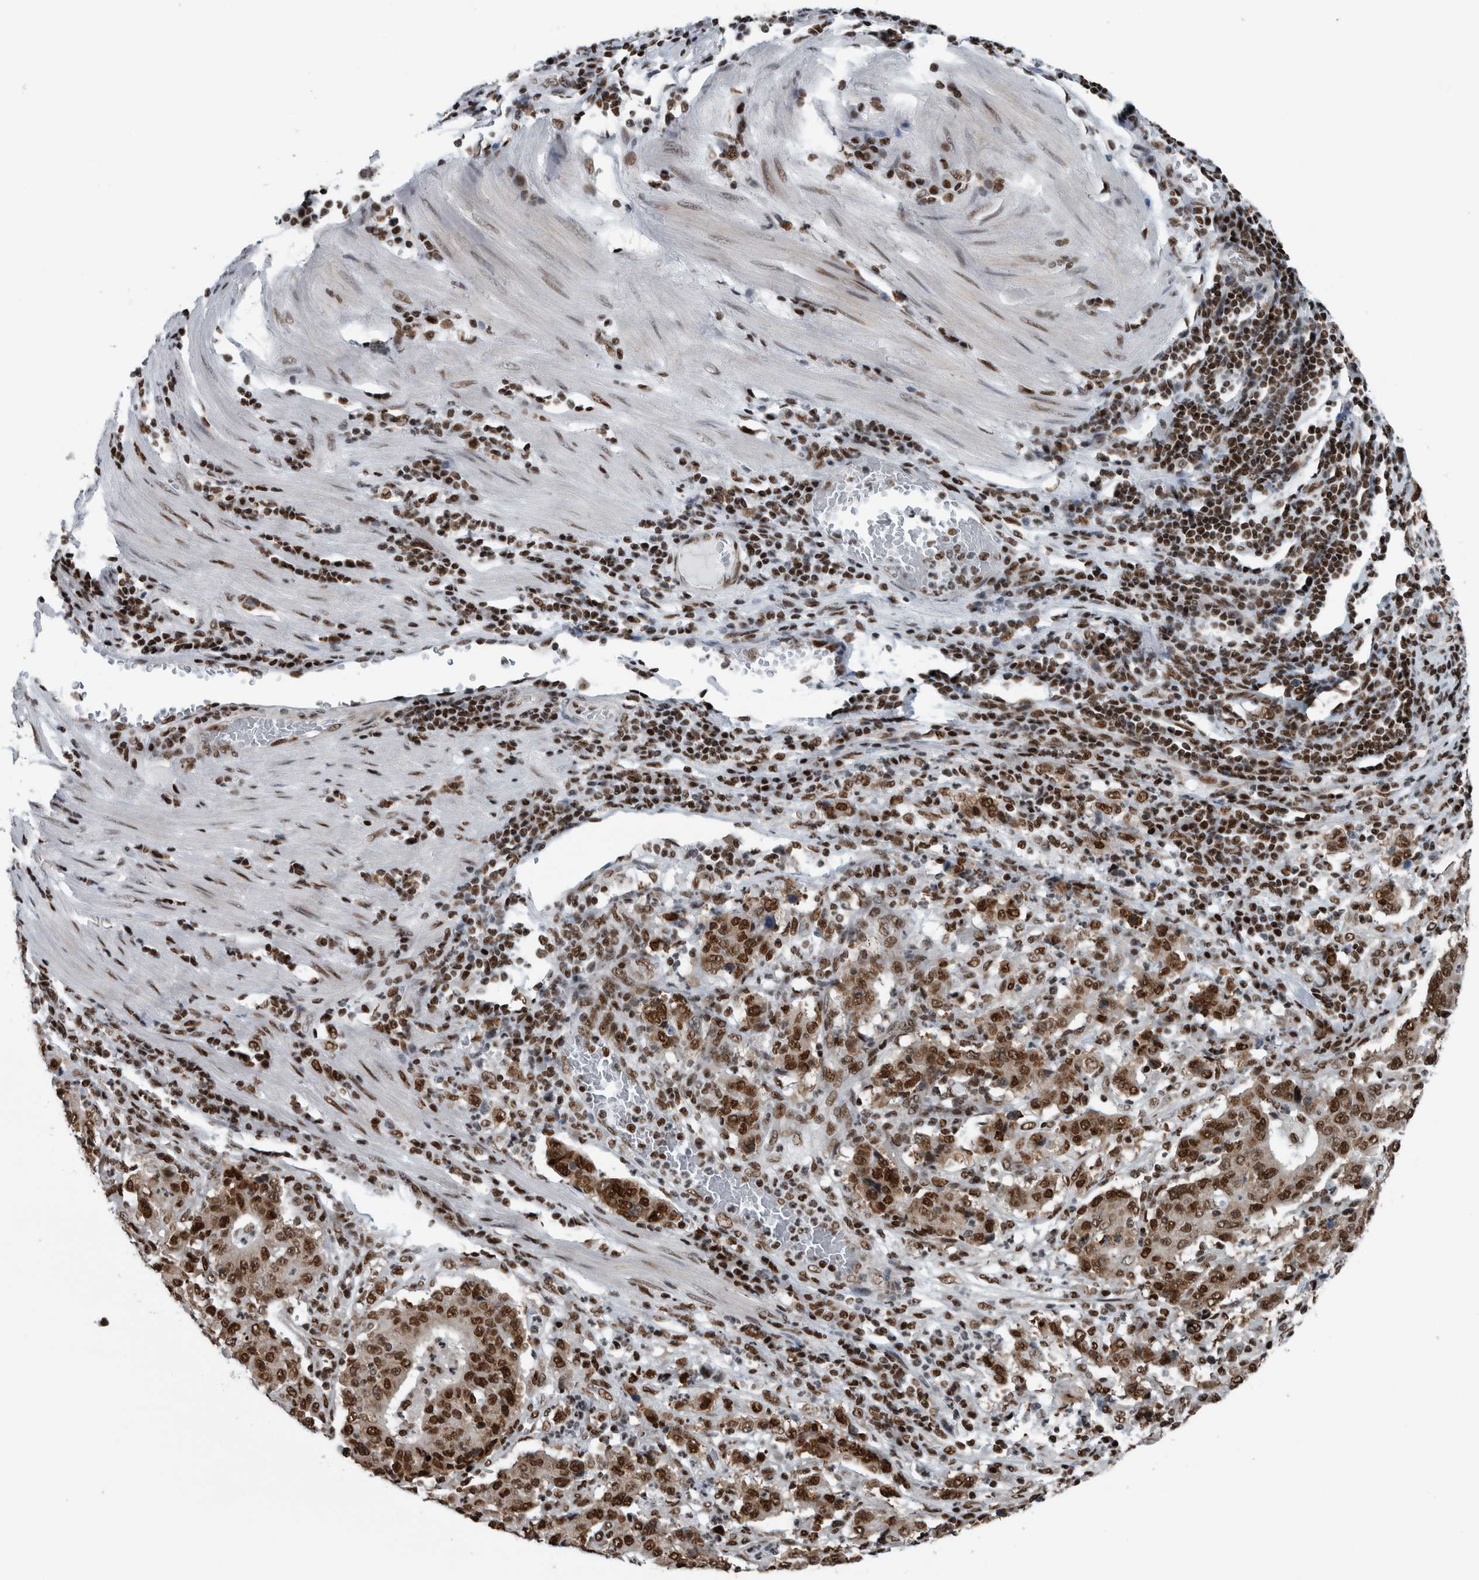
{"staining": {"intensity": "moderate", "quantity": ">75%", "location": "nuclear"}, "tissue": "stomach cancer", "cell_type": "Tumor cells", "image_type": "cancer", "snomed": [{"axis": "morphology", "description": "Normal tissue, NOS"}, {"axis": "morphology", "description": "Adenocarcinoma, NOS"}, {"axis": "topography", "description": "Stomach, upper"}, {"axis": "topography", "description": "Stomach"}], "caption": "Protein staining demonstrates moderate nuclear staining in about >75% of tumor cells in stomach cancer. (DAB IHC with brightfield microscopy, high magnification).", "gene": "DNMT3A", "patient": {"sex": "male", "age": 59}}